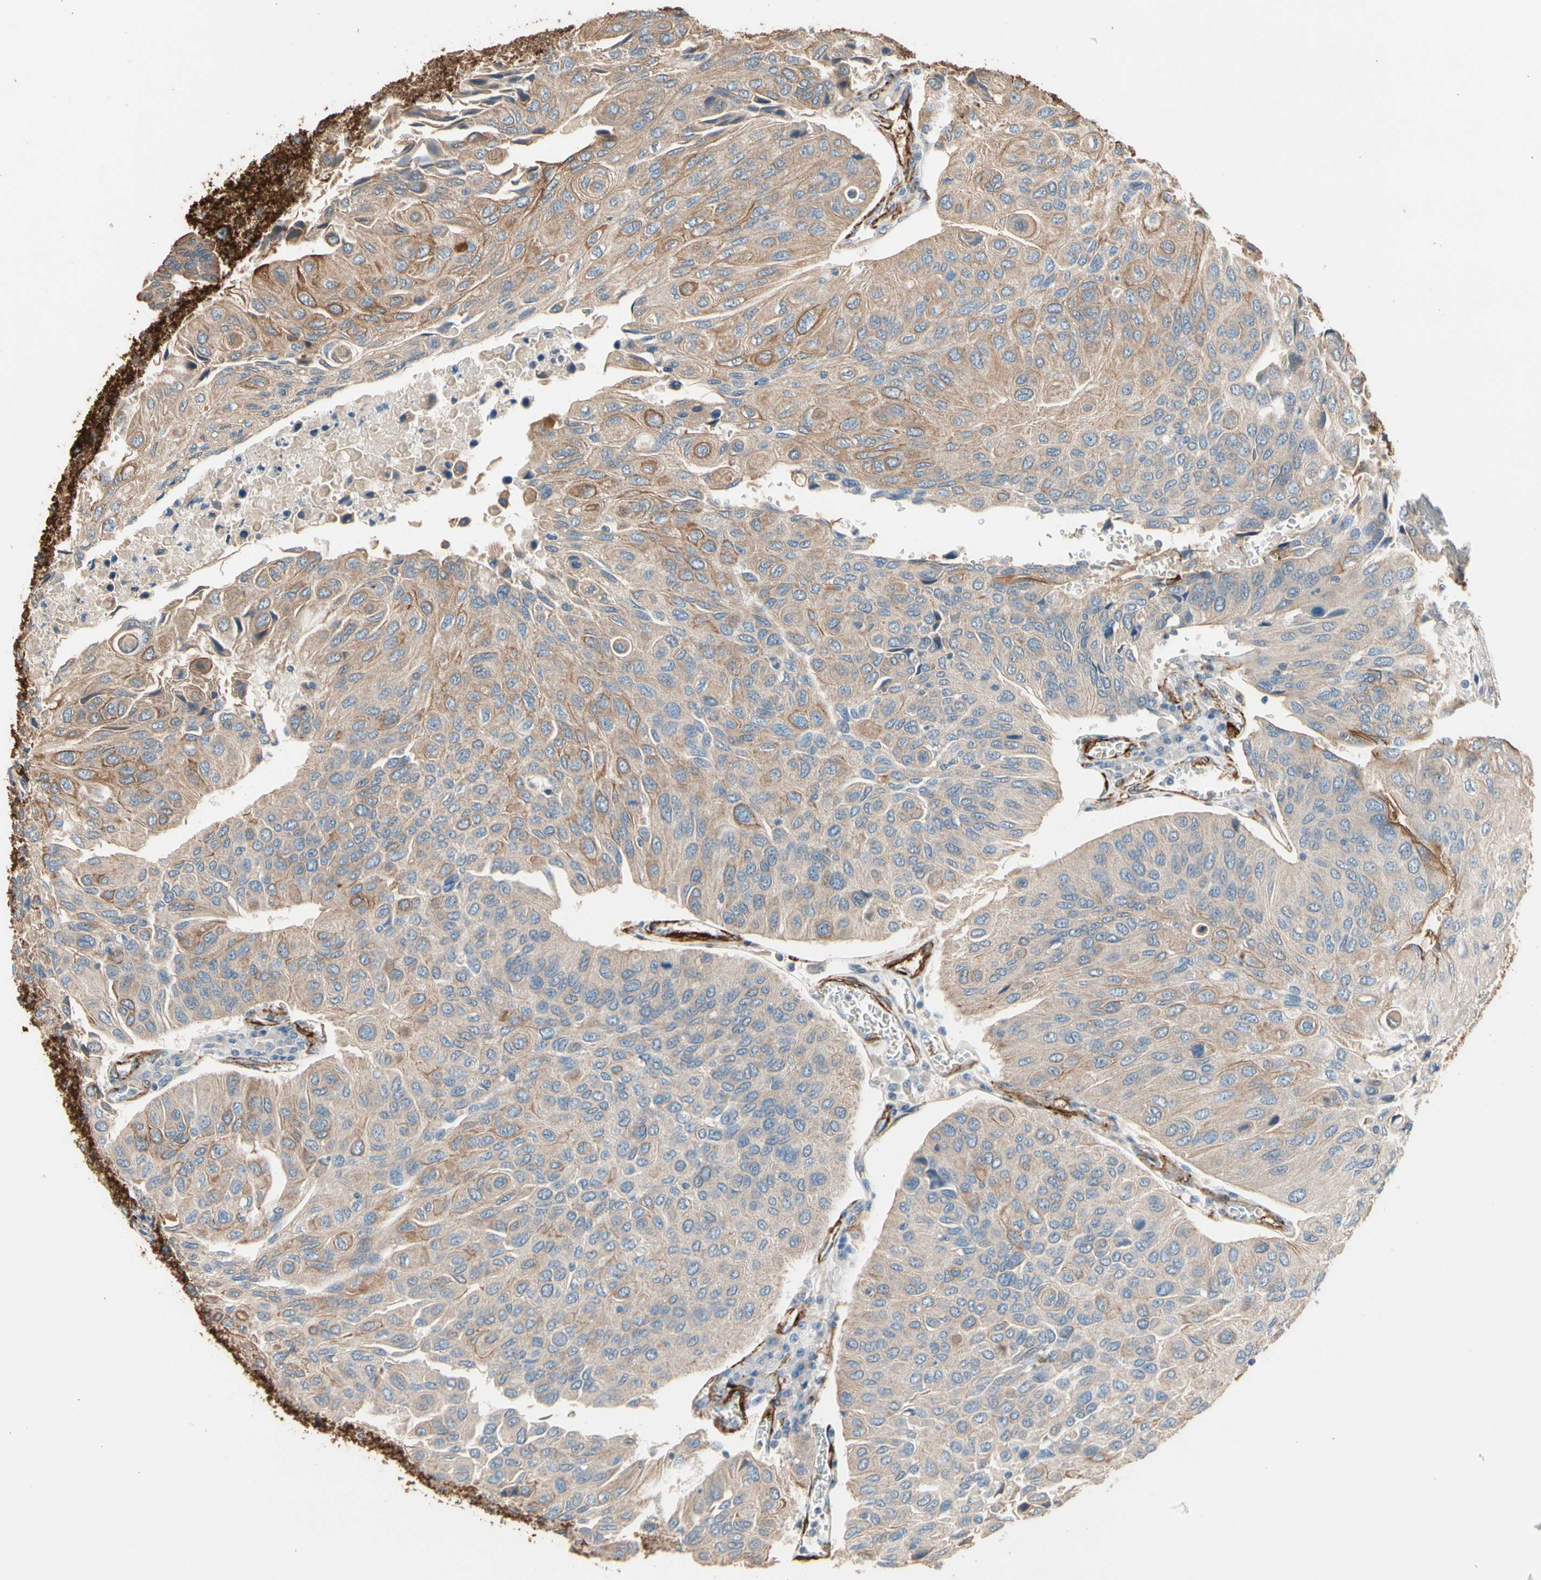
{"staining": {"intensity": "weak", "quantity": "25%-75%", "location": "cytoplasmic/membranous"}, "tissue": "urothelial cancer", "cell_type": "Tumor cells", "image_type": "cancer", "snomed": [{"axis": "morphology", "description": "Urothelial carcinoma, High grade"}, {"axis": "topography", "description": "Urinary bladder"}], "caption": "A histopathology image of urothelial cancer stained for a protein reveals weak cytoplasmic/membranous brown staining in tumor cells. (DAB (3,3'-diaminobenzidine) IHC with brightfield microscopy, high magnification).", "gene": "SUSD2", "patient": {"sex": "male", "age": 66}}